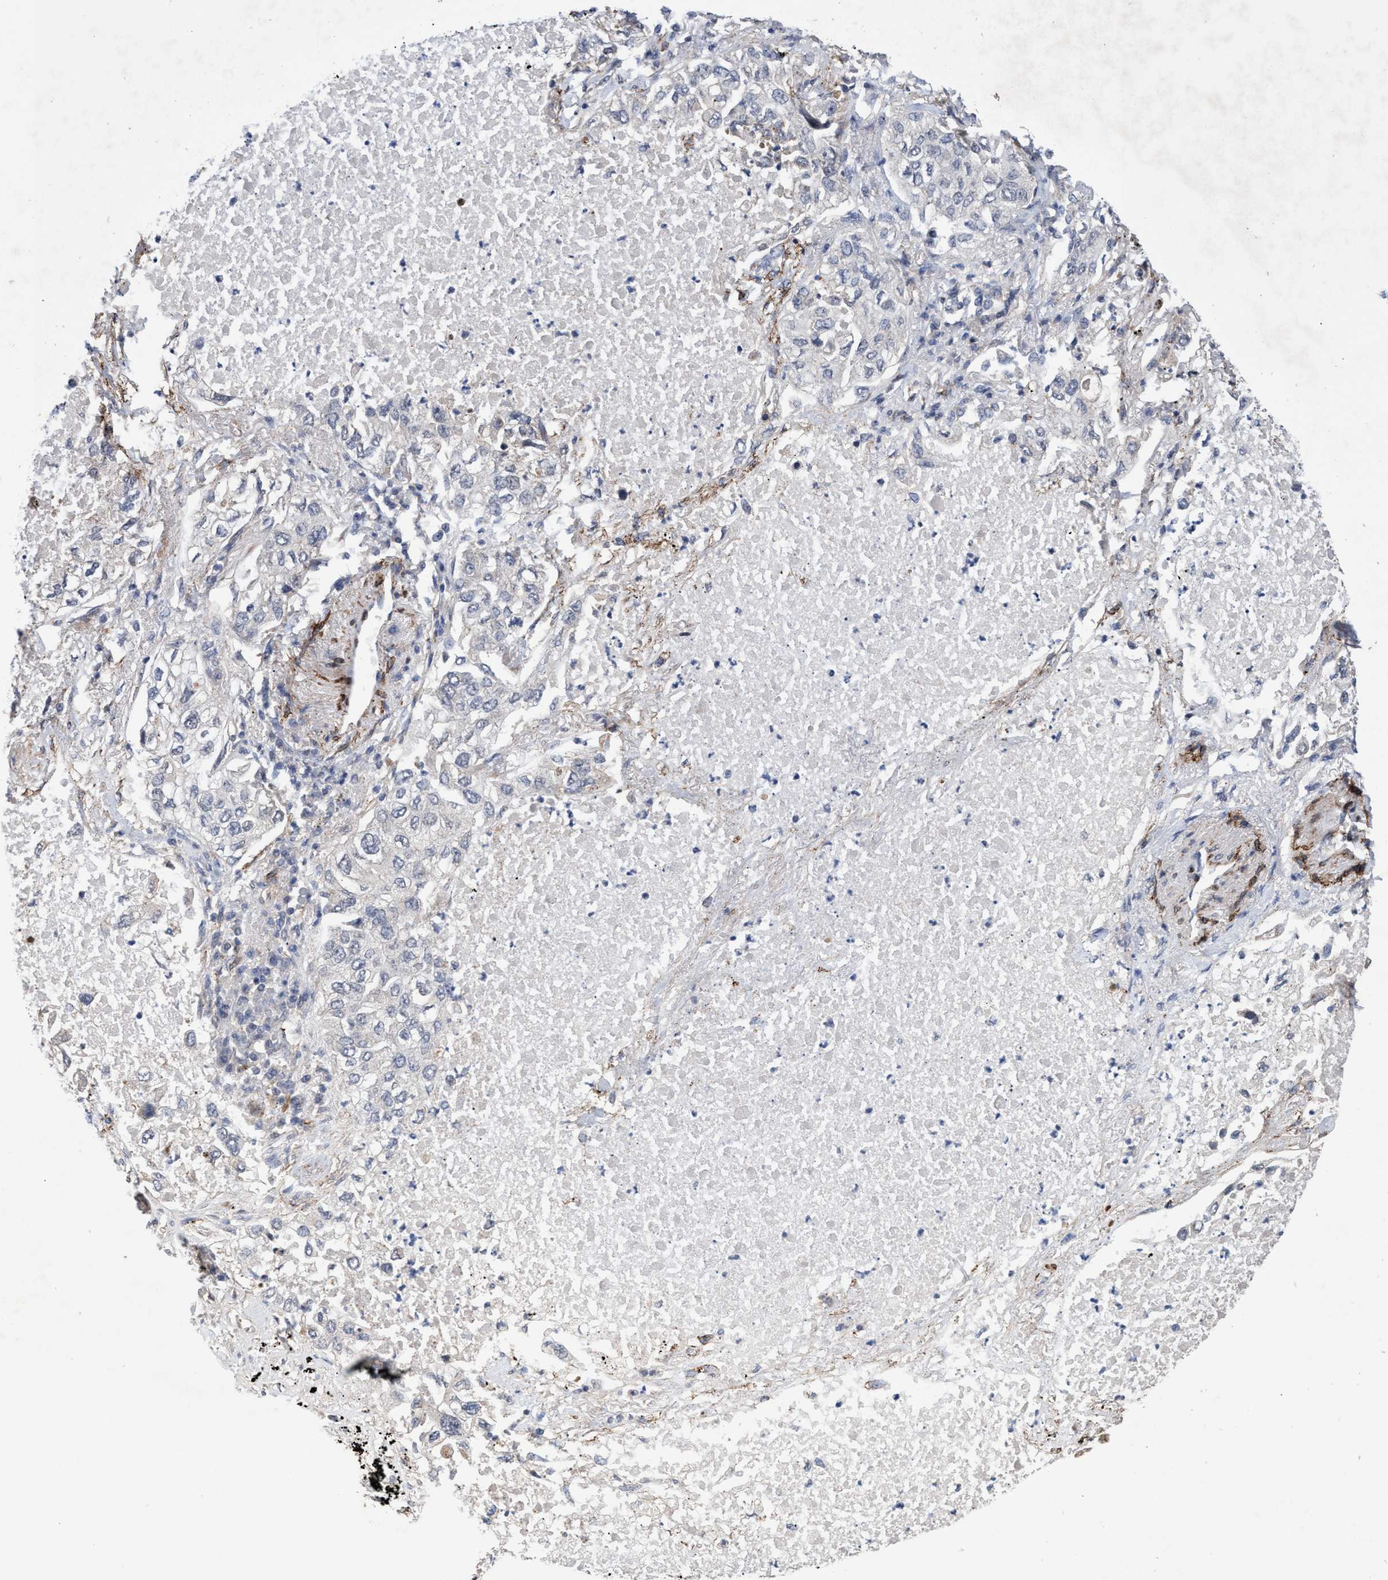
{"staining": {"intensity": "negative", "quantity": "none", "location": "none"}, "tissue": "lung cancer", "cell_type": "Tumor cells", "image_type": "cancer", "snomed": [{"axis": "morphology", "description": "Inflammation, NOS"}, {"axis": "morphology", "description": "Adenocarcinoma, NOS"}, {"axis": "topography", "description": "Lung"}], "caption": "Tumor cells are negative for protein expression in human lung cancer.", "gene": "ZNF750", "patient": {"sex": "male", "age": 63}}